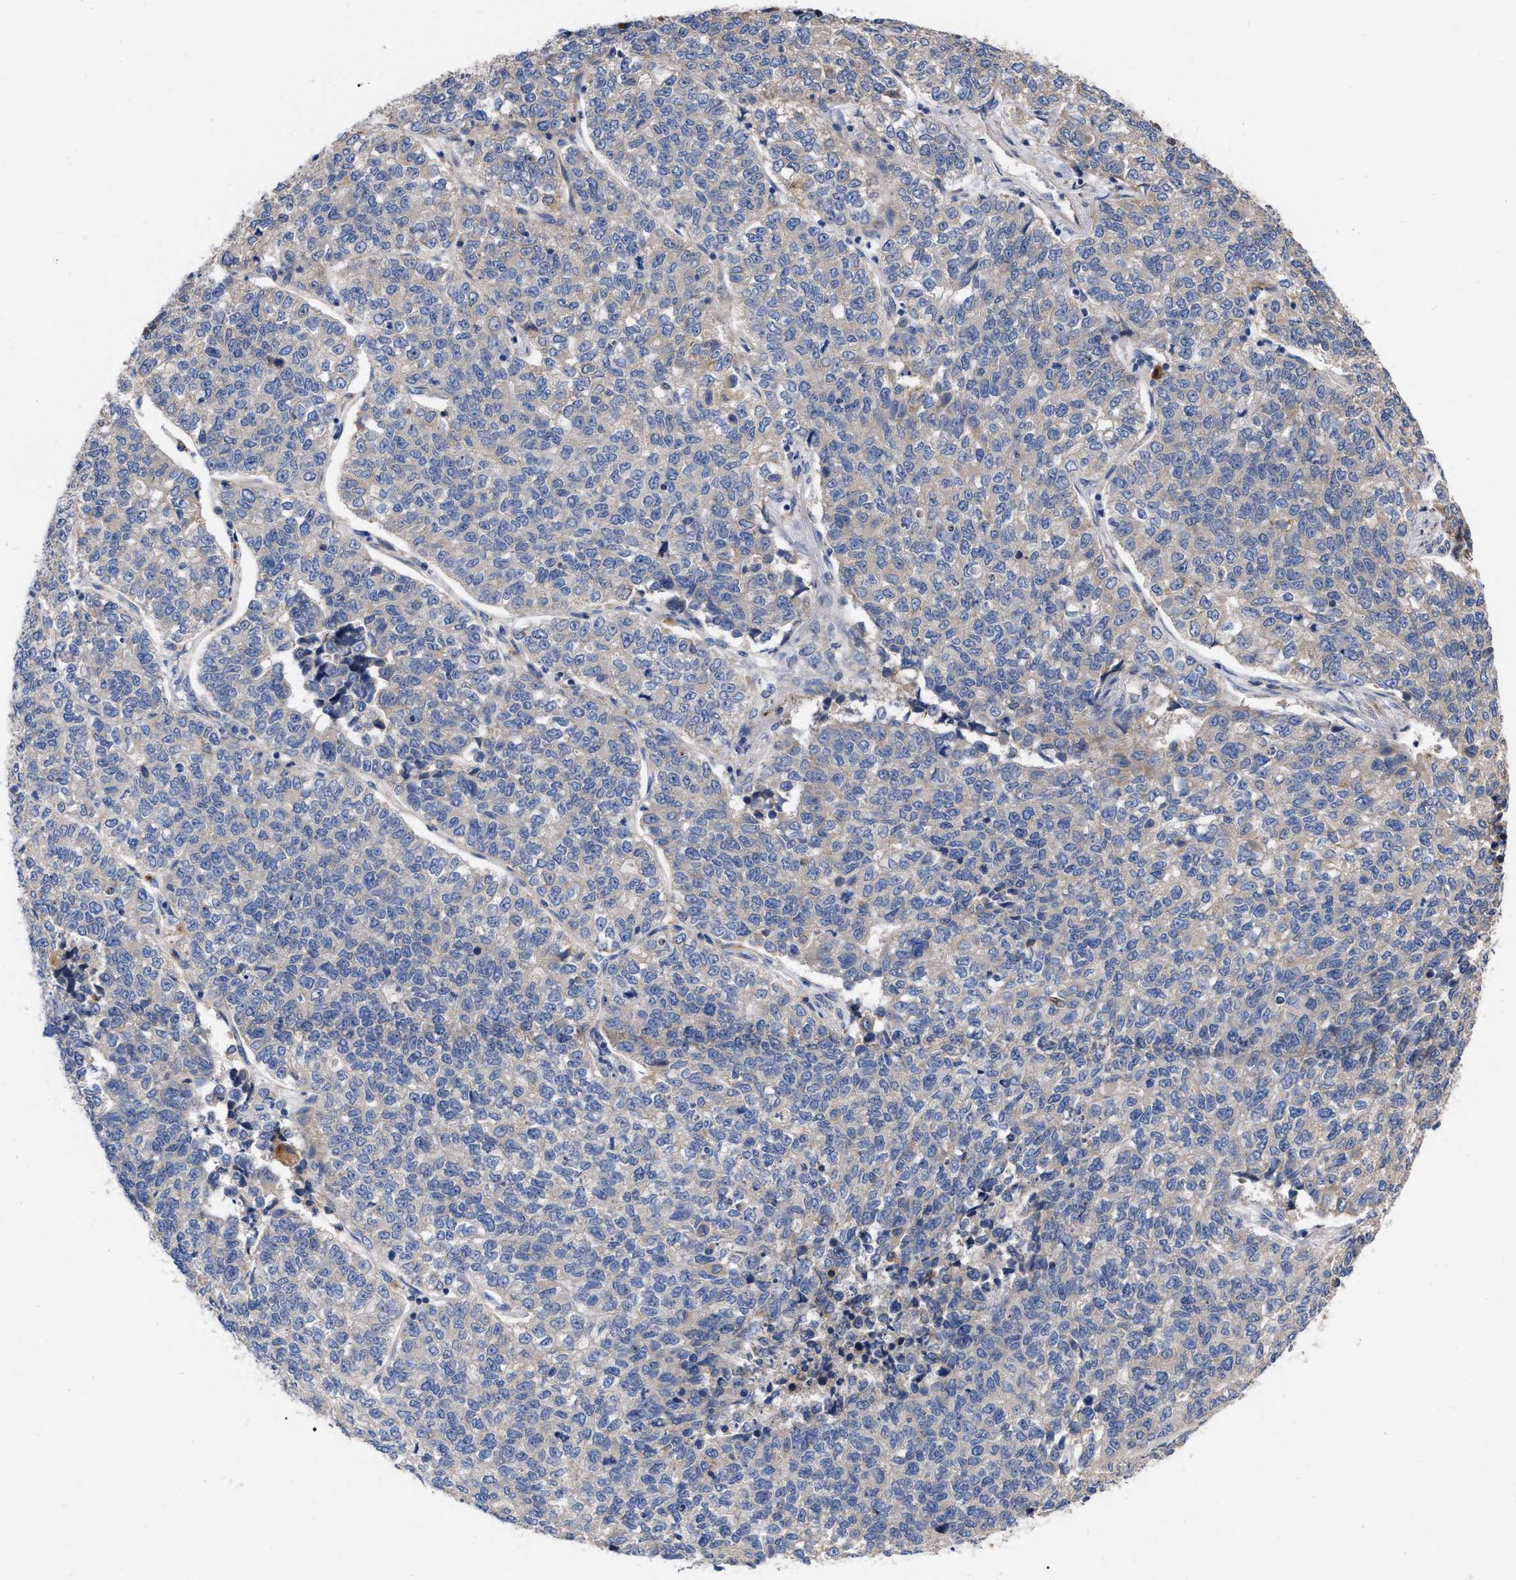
{"staining": {"intensity": "moderate", "quantity": "<25%", "location": "cytoplasmic/membranous"}, "tissue": "lung cancer", "cell_type": "Tumor cells", "image_type": "cancer", "snomed": [{"axis": "morphology", "description": "Adenocarcinoma, NOS"}, {"axis": "topography", "description": "Lung"}], "caption": "IHC of human lung cancer exhibits low levels of moderate cytoplasmic/membranous positivity in about <25% of tumor cells.", "gene": "MLST8", "patient": {"sex": "male", "age": 49}}